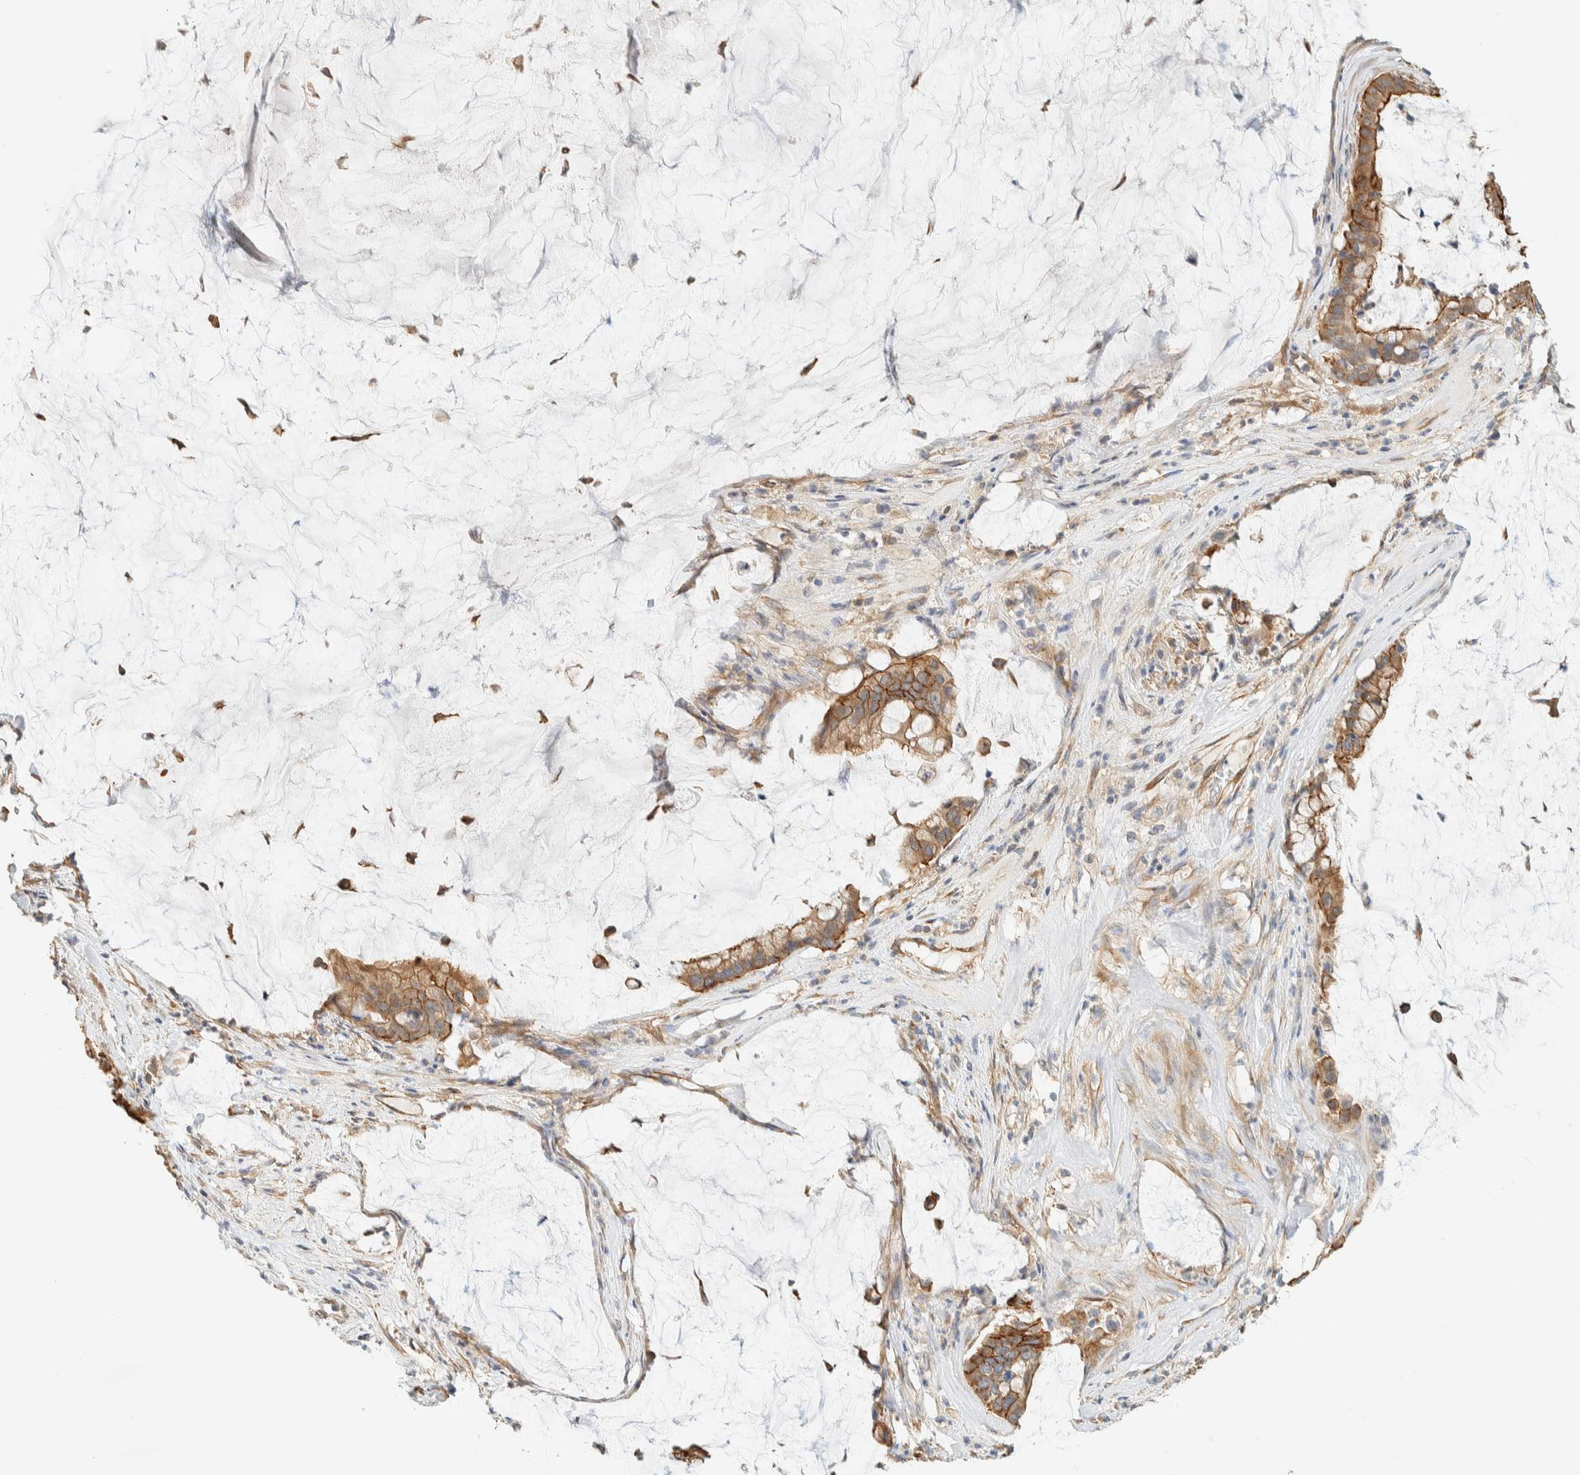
{"staining": {"intensity": "moderate", "quantity": ">75%", "location": "cytoplasmic/membranous"}, "tissue": "pancreatic cancer", "cell_type": "Tumor cells", "image_type": "cancer", "snomed": [{"axis": "morphology", "description": "Adenocarcinoma, NOS"}, {"axis": "topography", "description": "Pancreas"}], "caption": "Pancreatic adenocarcinoma stained for a protein demonstrates moderate cytoplasmic/membranous positivity in tumor cells.", "gene": "LIMA1", "patient": {"sex": "male", "age": 41}}